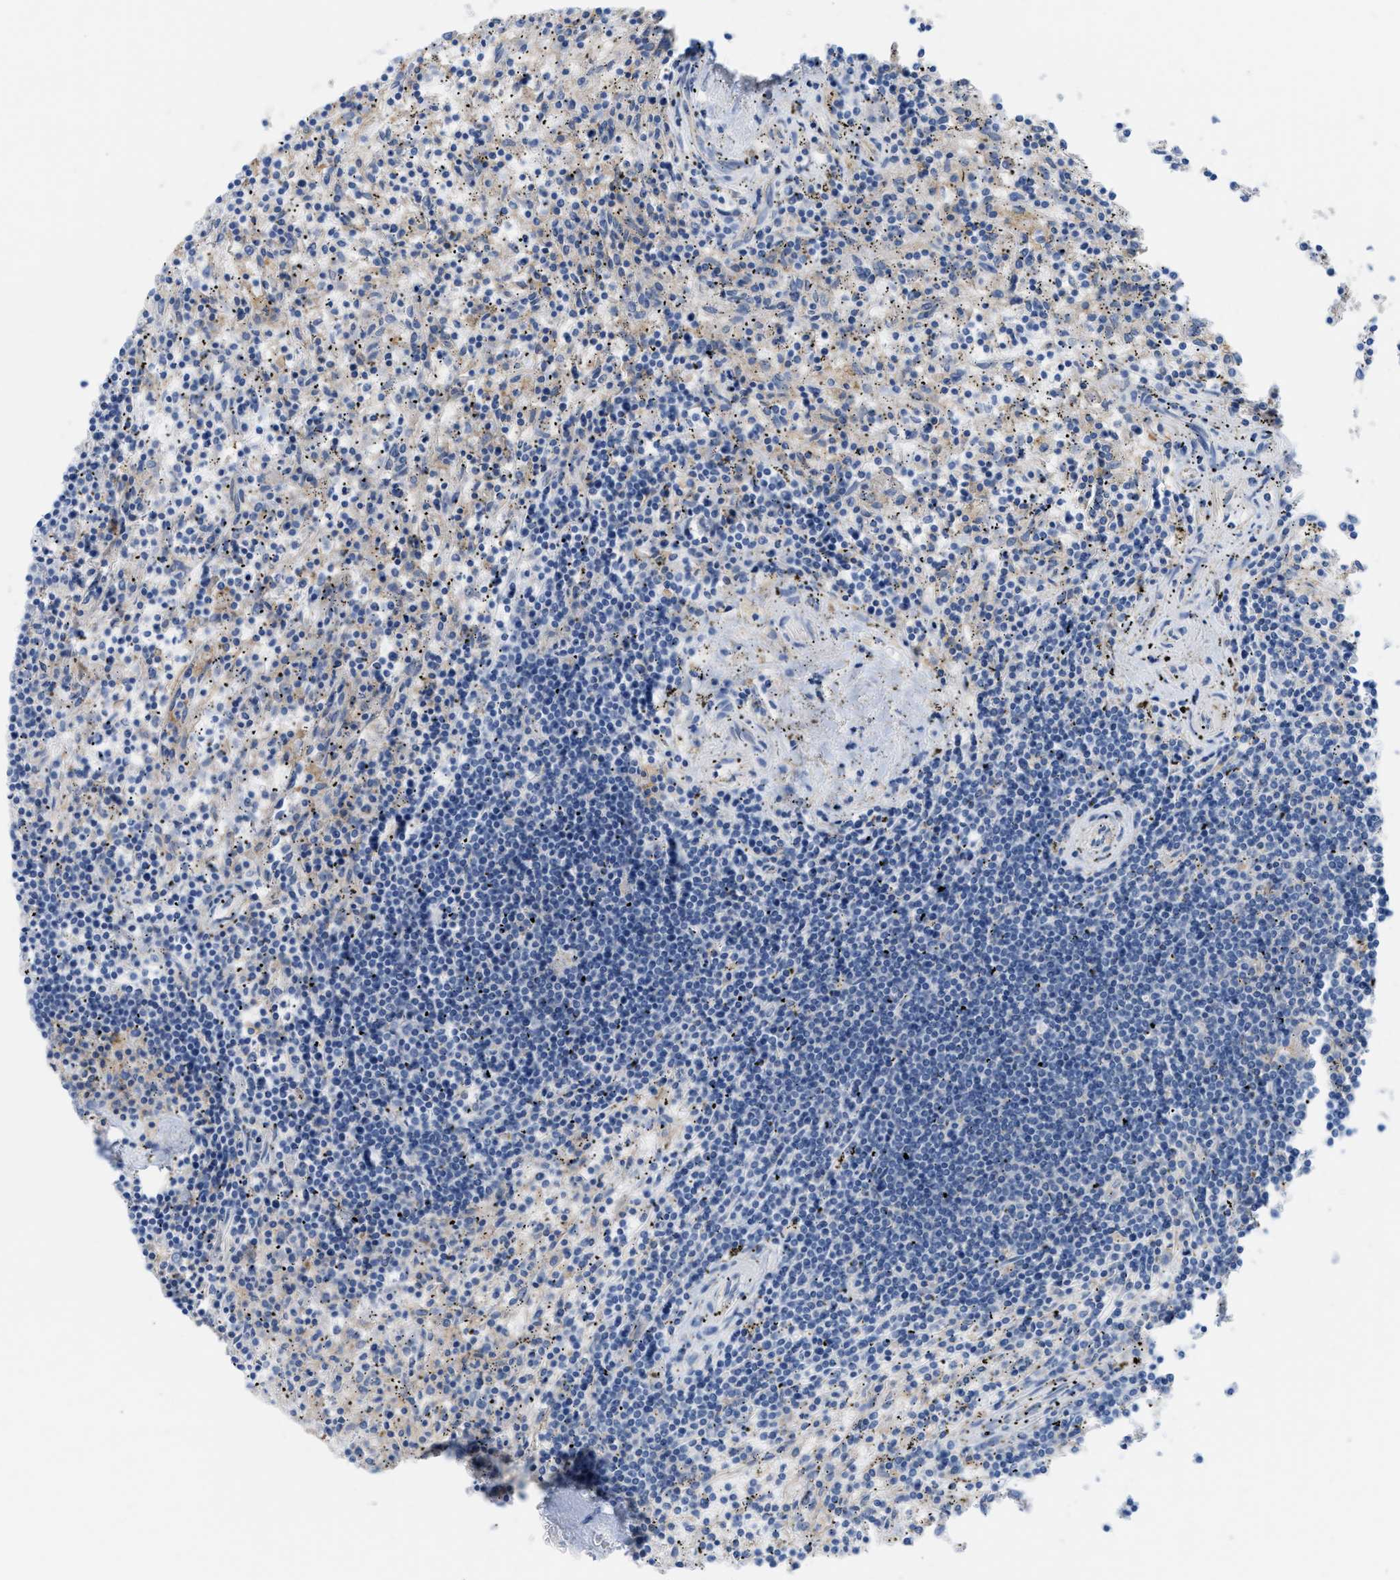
{"staining": {"intensity": "negative", "quantity": "none", "location": "none"}, "tissue": "lymphoma", "cell_type": "Tumor cells", "image_type": "cancer", "snomed": [{"axis": "morphology", "description": "Malignant lymphoma, non-Hodgkin's type, Low grade"}, {"axis": "topography", "description": "Spleen"}], "caption": "Immunohistochemistry micrograph of neoplastic tissue: low-grade malignant lymphoma, non-Hodgkin's type stained with DAB (3,3'-diaminobenzidine) shows no significant protein staining in tumor cells.", "gene": "SLC3A2", "patient": {"sex": "male", "age": 76}}